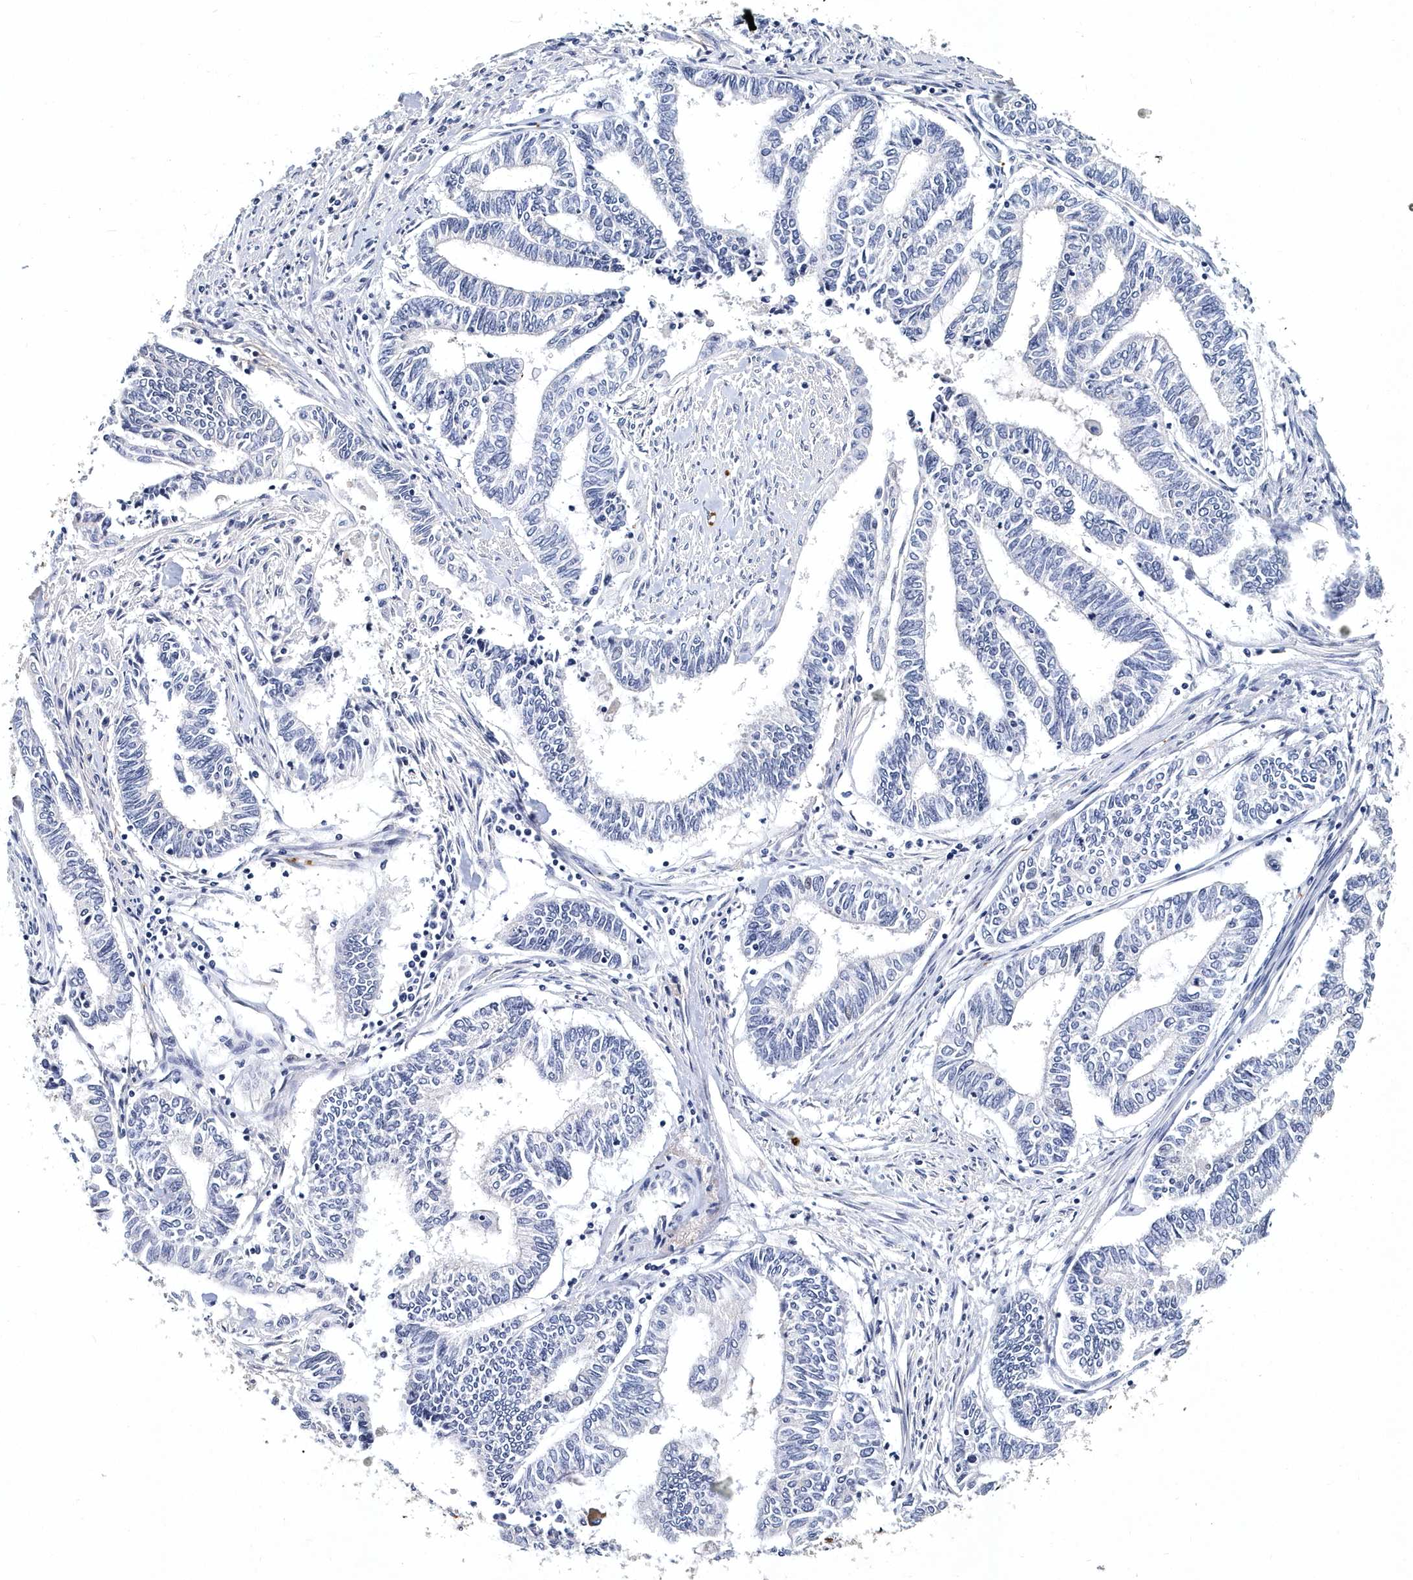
{"staining": {"intensity": "negative", "quantity": "none", "location": "none"}, "tissue": "endometrial cancer", "cell_type": "Tumor cells", "image_type": "cancer", "snomed": [{"axis": "morphology", "description": "Adenocarcinoma, NOS"}, {"axis": "topography", "description": "Uterus"}, {"axis": "topography", "description": "Endometrium"}], "caption": "This is an IHC image of human endometrial cancer (adenocarcinoma). There is no staining in tumor cells.", "gene": "ITGA2B", "patient": {"sex": "female", "age": 70}}